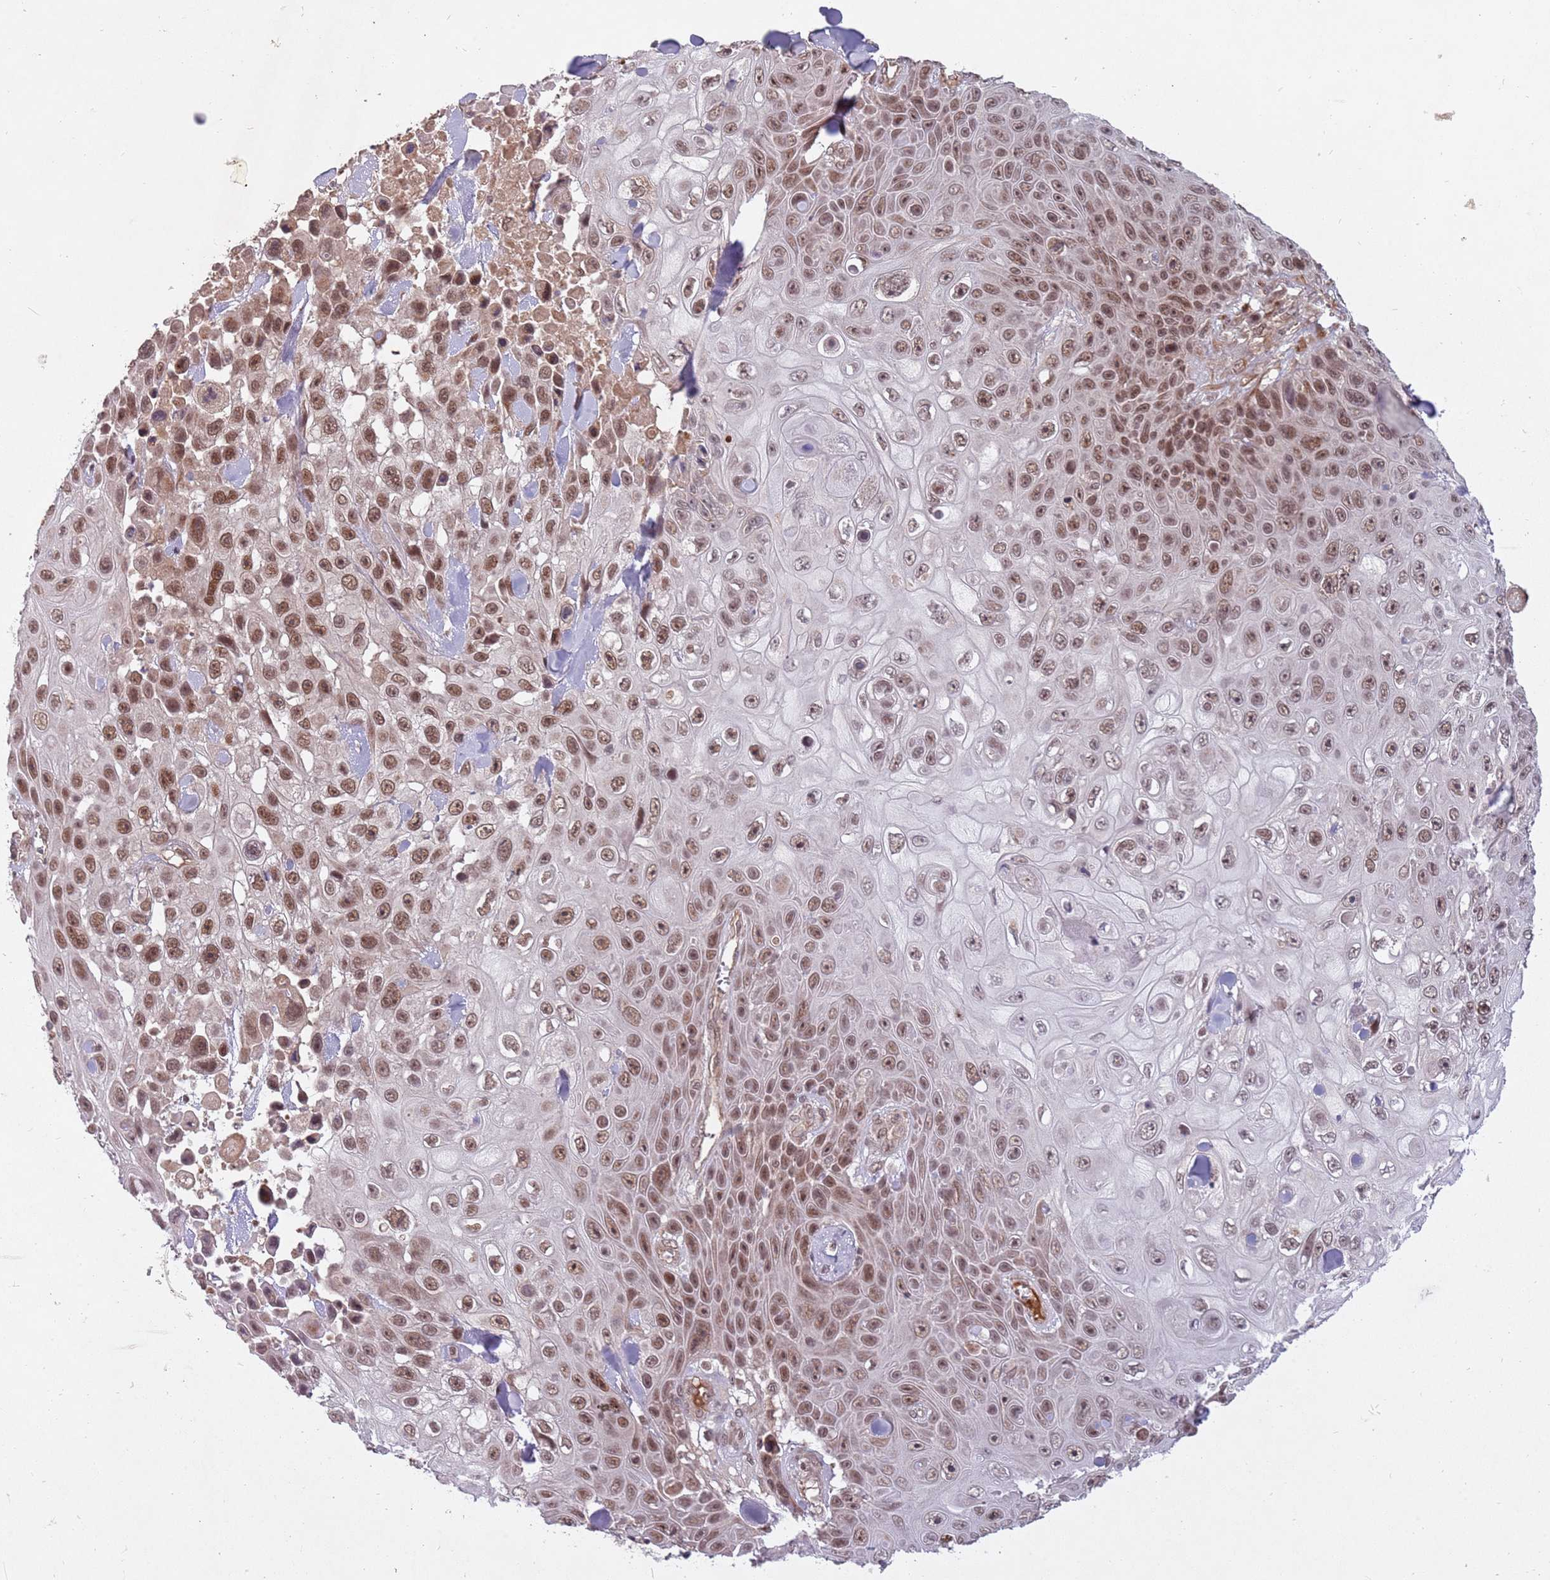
{"staining": {"intensity": "moderate", "quantity": ">75%", "location": "nuclear"}, "tissue": "skin cancer", "cell_type": "Tumor cells", "image_type": "cancer", "snomed": [{"axis": "morphology", "description": "Squamous cell carcinoma, NOS"}, {"axis": "topography", "description": "Skin"}], "caption": "Brown immunohistochemical staining in human skin cancer (squamous cell carcinoma) reveals moderate nuclear staining in about >75% of tumor cells.", "gene": "SUDS3", "patient": {"sex": "male", "age": 82}}